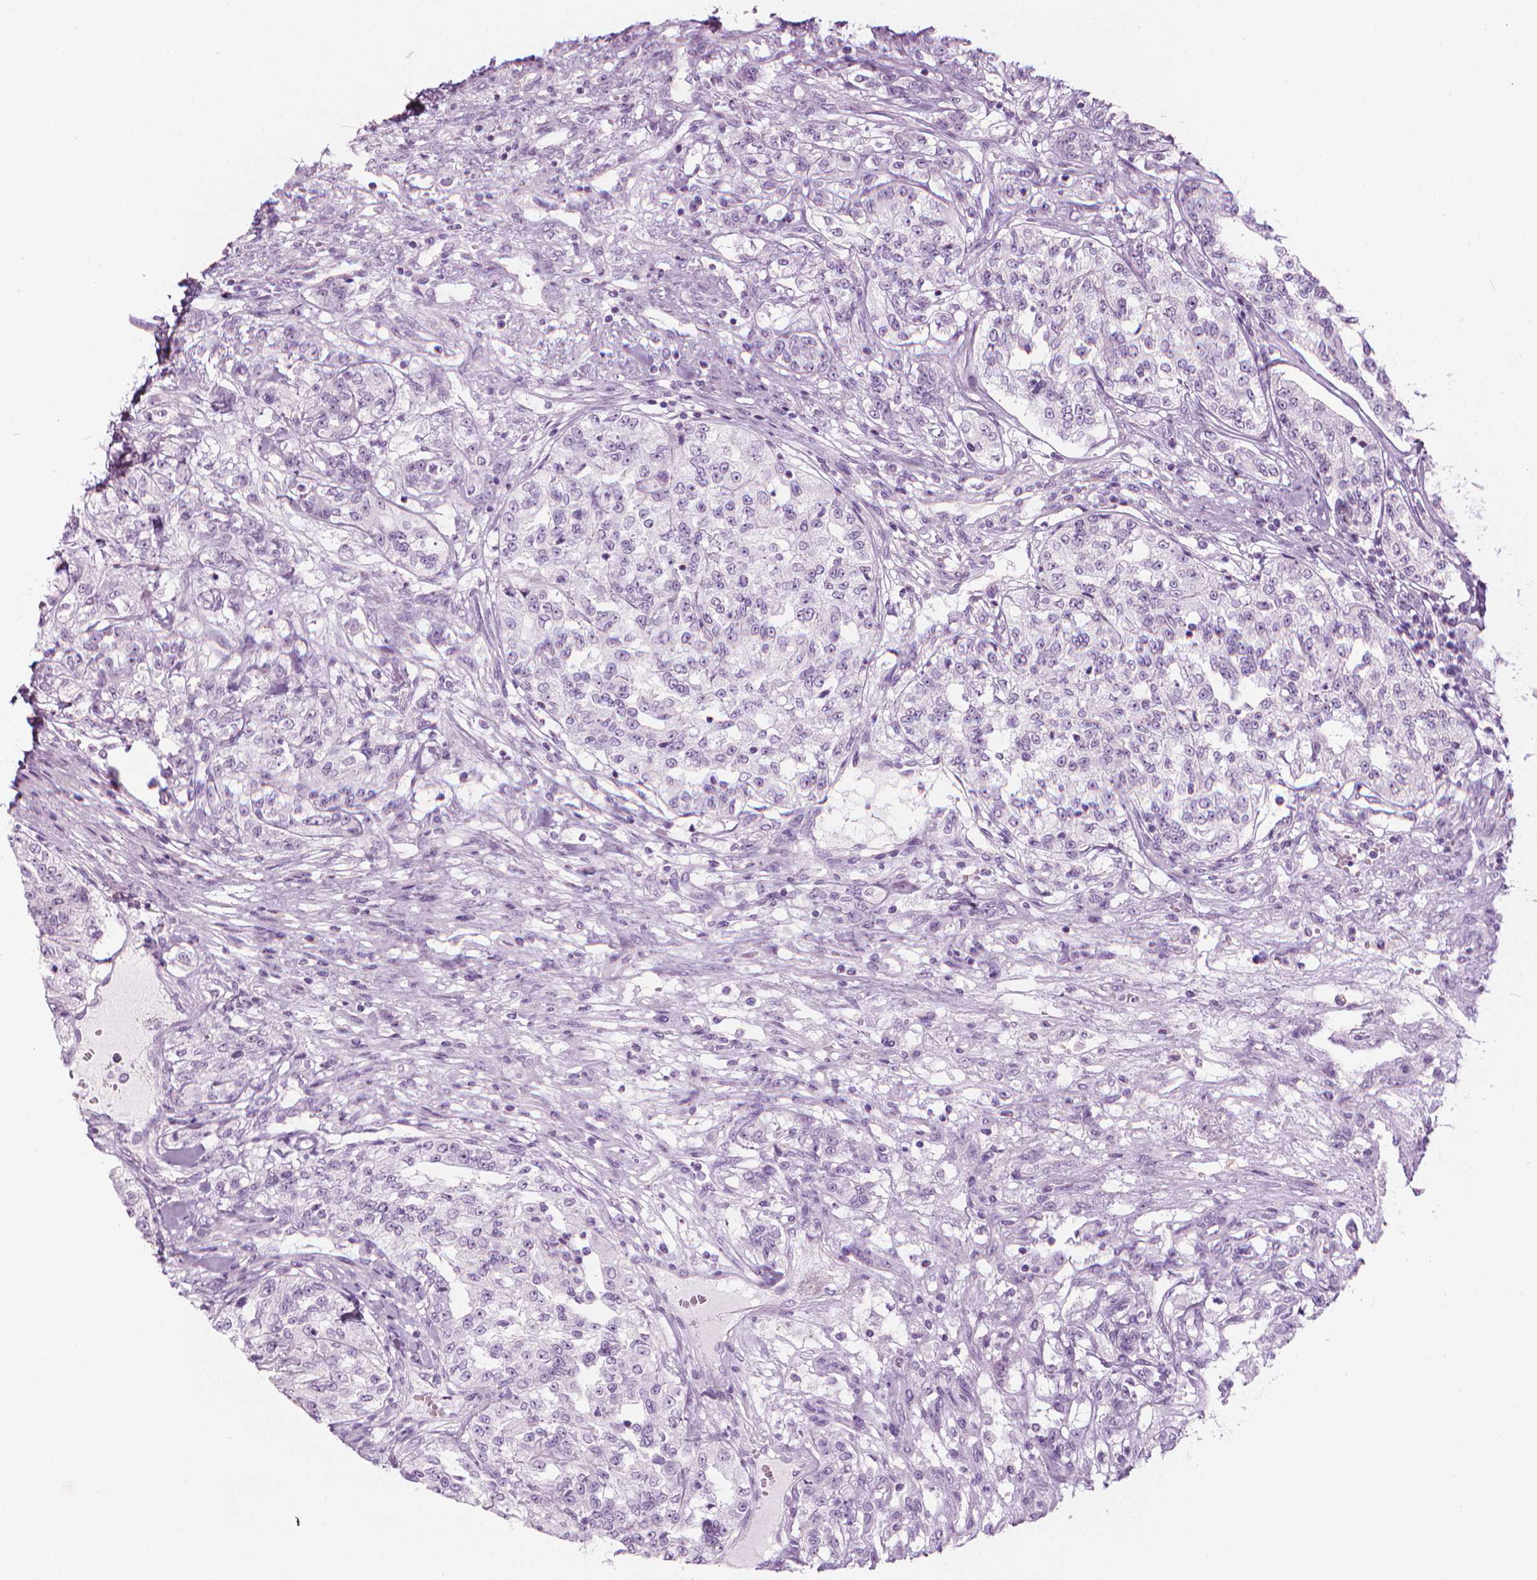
{"staining": {"intensity": "negative", "quantity": "none", "location": "none"}, "tissue": "renal cancer", "cell_type": "Tumor cells", "image_type": "cancer", "snomed": [{"axis": "morphology", "description": "Adenocarcinoma, NOS"}, {"axis": "topography", "description": "Kidney"}], "caption": "There is no significant positivity in tumor cells of renal cancer (adenocarcinoma).", "gene": "SCG3", "patient": {"sex": "female", "age": 63}}